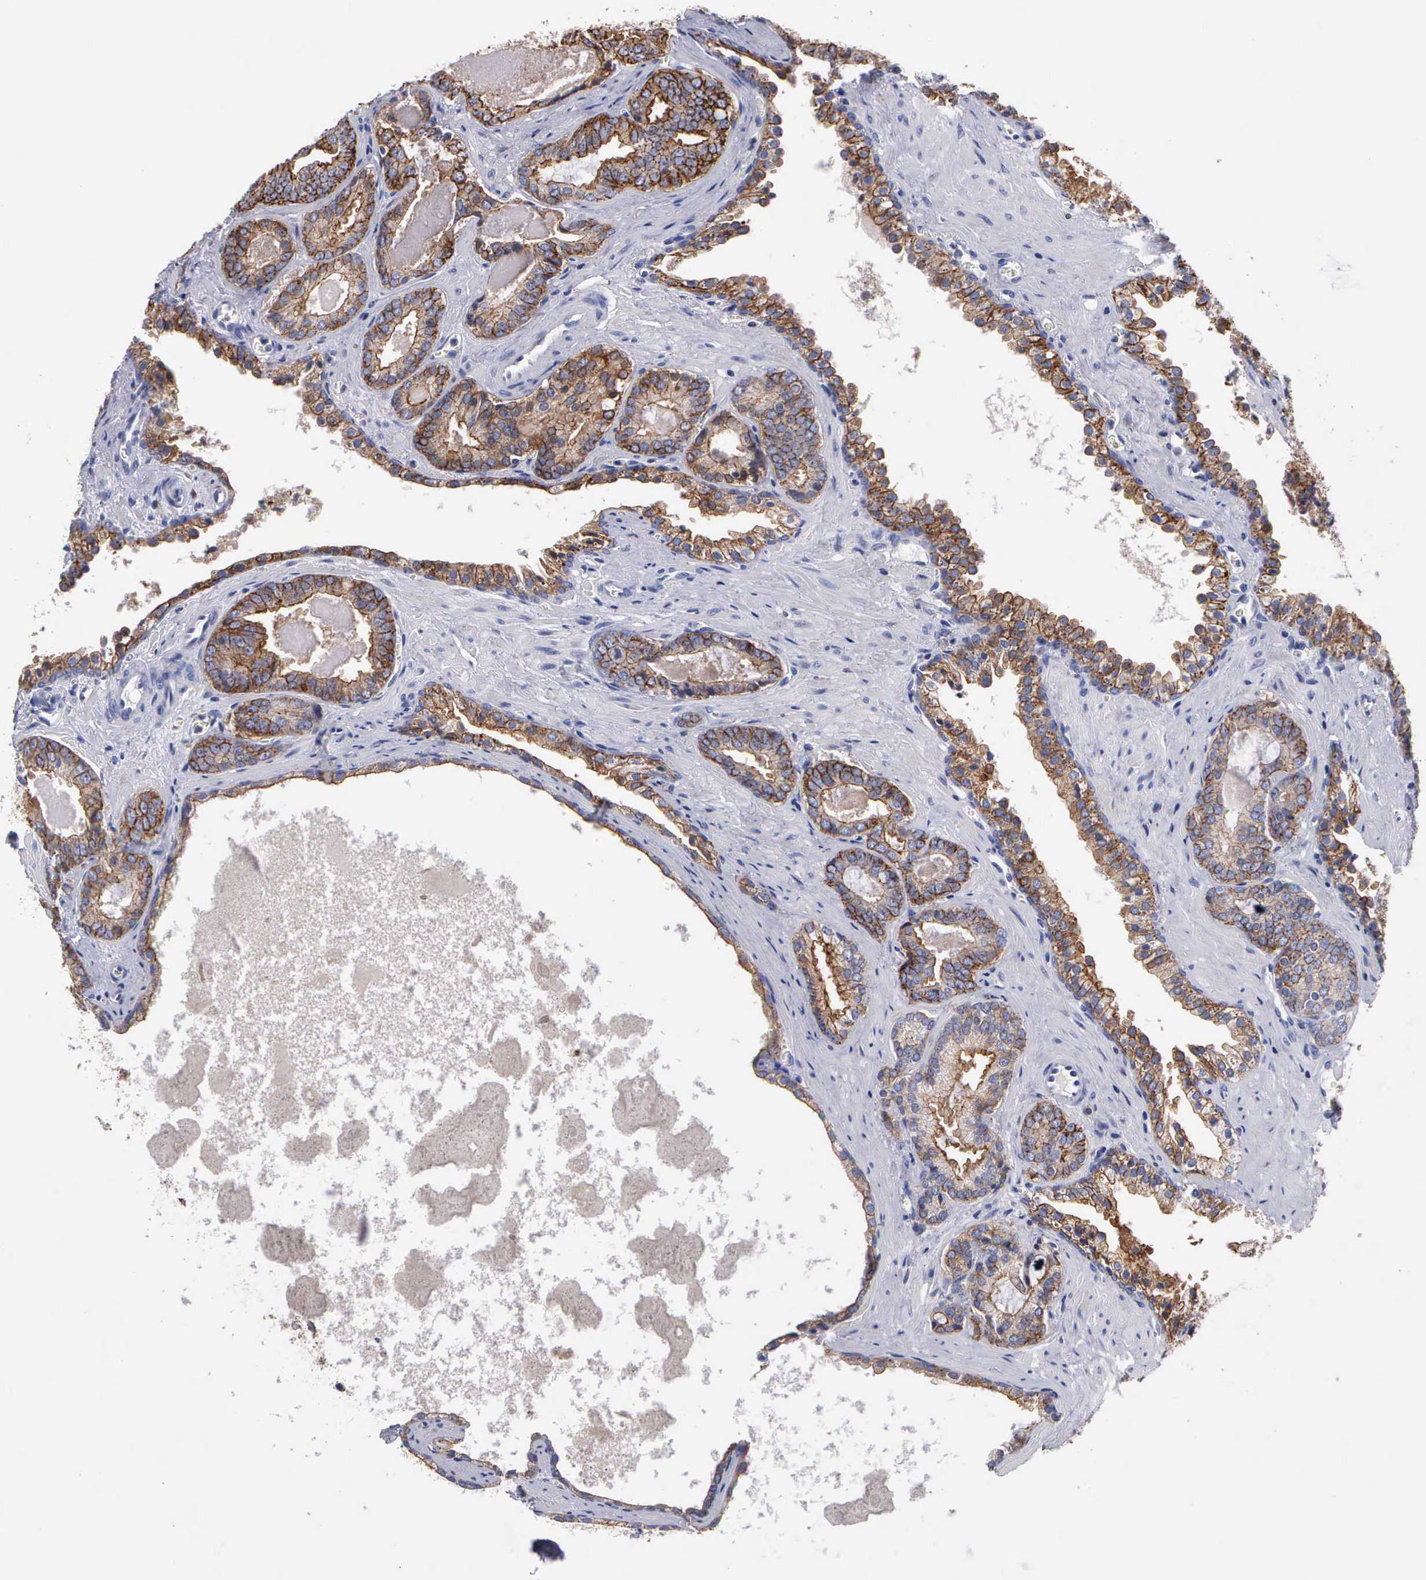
{"staining": {"intensity": "moderate", "quantity": ">75%", "location": "cytoplasmic/membranous"}, "tissue": "prostate cancer", "cell_type": "Tumor cells", "image_type": "cancer", "snomed": [{"axis": "morphology", "description": "Adenocarcinoma, Medium grade"}, {"axis": "topography", "description": "Prostate"}], "caption": "This image shows prostate adenocarcinoma (medium-grade) stained with immunohistochemistry (IHC) to label a protein in brown. The cytoplasmic/membranous of tumor cells show moderate positivity for the protein. Nuclei are counter-stained blue.", "gene": "PTGS2", "patient": {"sex": "male", "age": 64}}